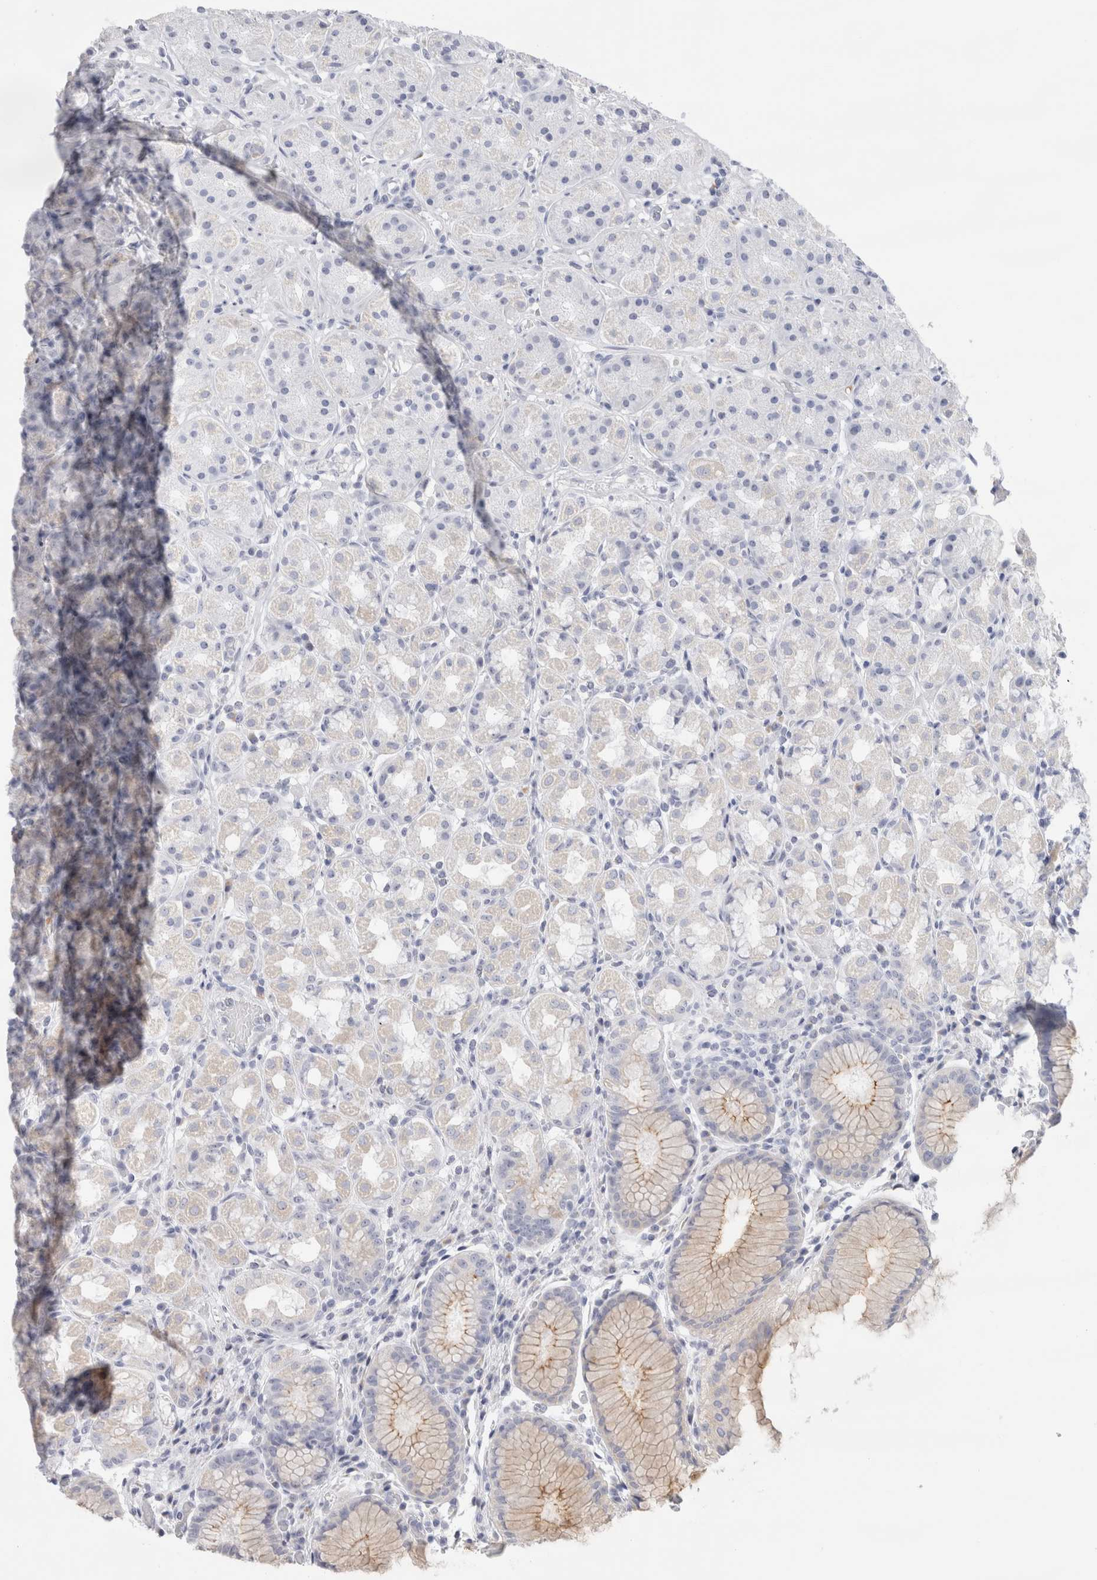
{"staining": {"intensity": "weak", "quantity": "<25%", "location": "cytoplasmic/membranous"}, "tissue": "stomach", "cell_type": "Glandular cells", "image_type": "normal", "snomed": [{"axis": "morphology", "description": "Normal tissue, NOS"}, {"axis": "topography", "description": "Stomach, lower"}], "caption": "The IHC image has no significant expression in glandular cells of stomach.", "gene": "MUC15", "patient": {"sex": "female", "age": 56}}